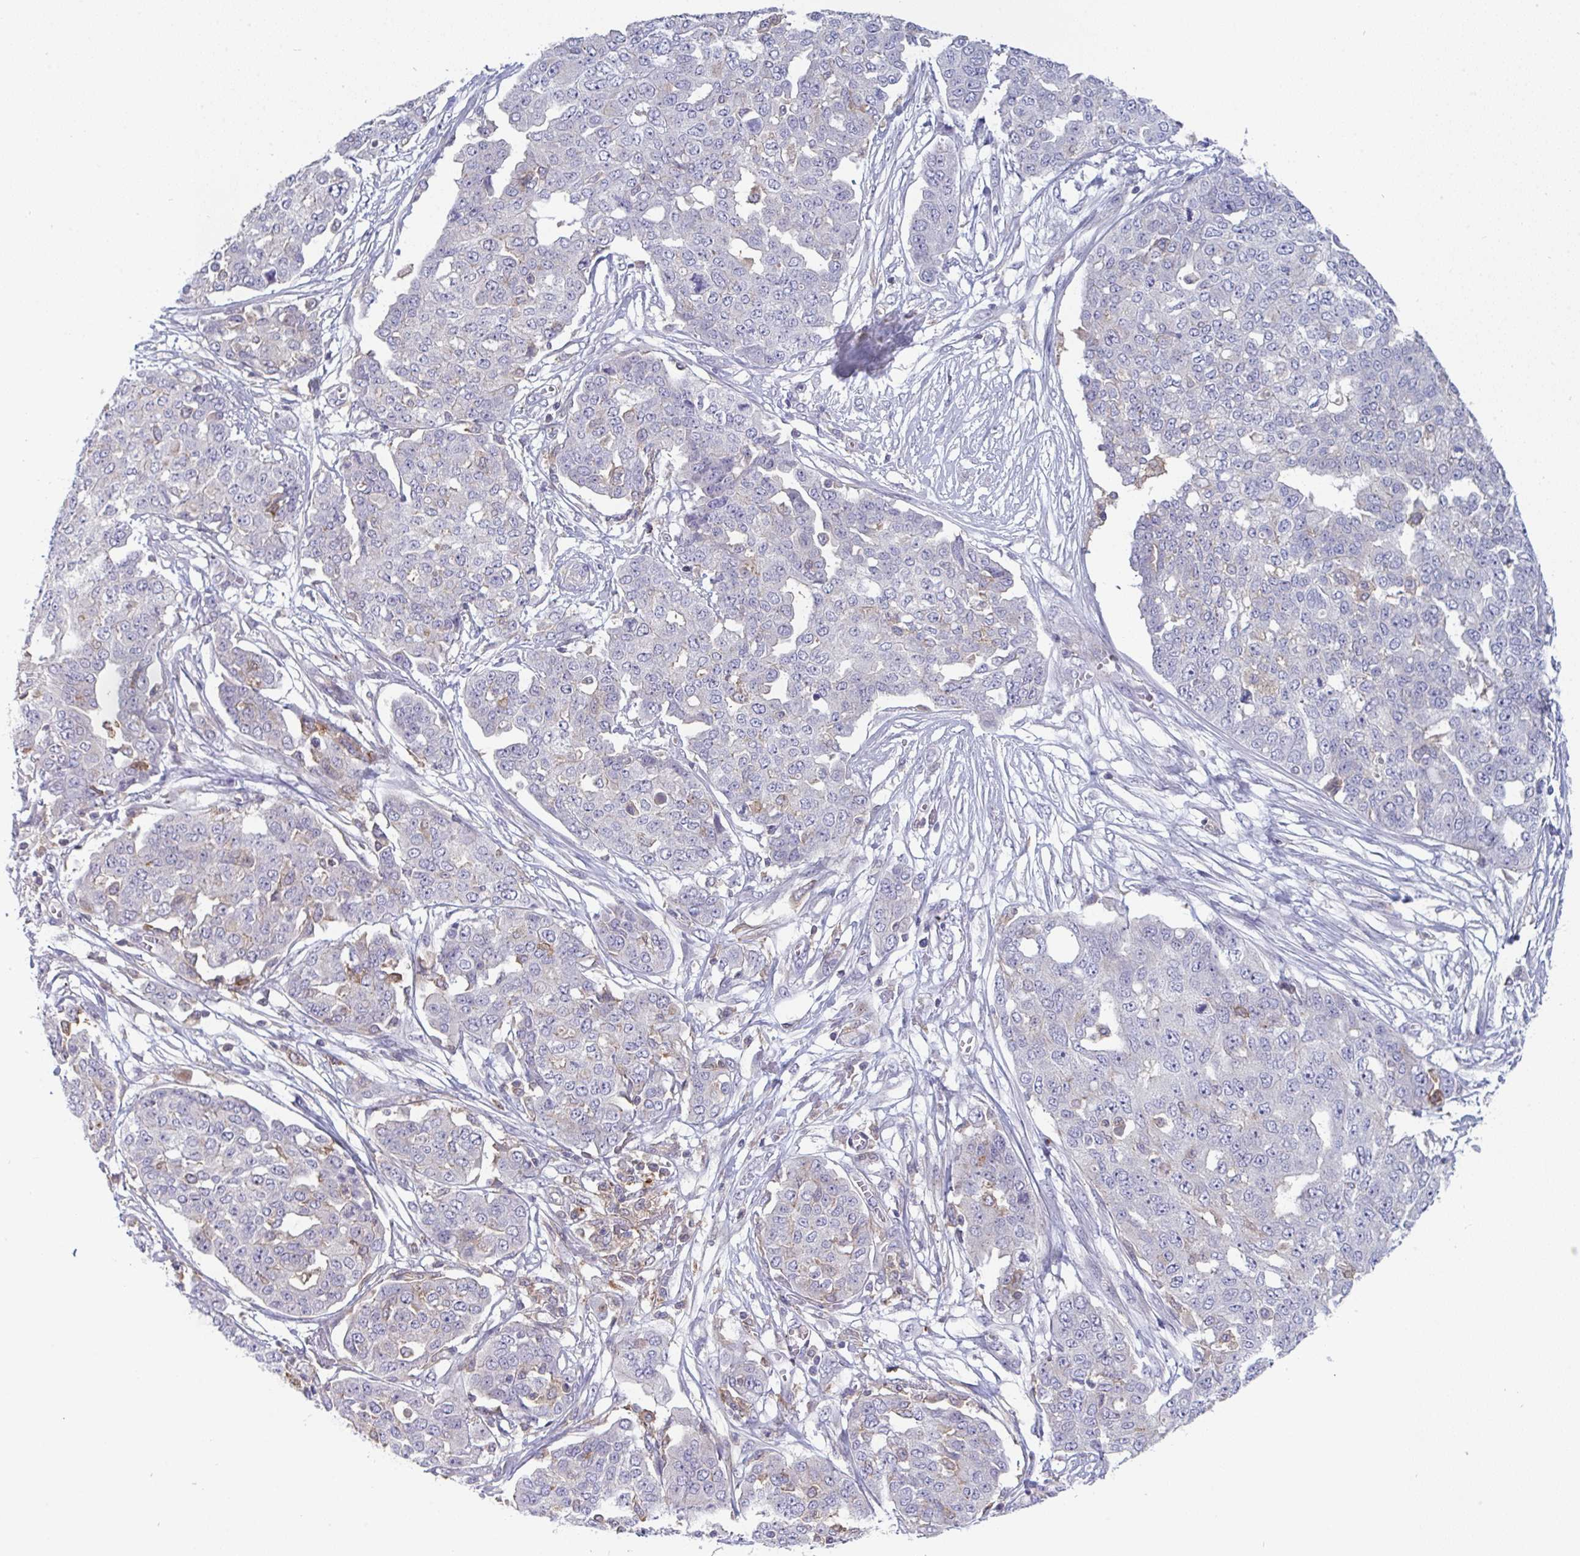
{"staining": {"intensity": "negative", "quantity": "none", "location": "none"}, "tissue": "ovarian cancer", "cell_type": "Tumor cells", "image_type": "cancer", "snomed": [{"axis": "morphology", "description": "Cystadenocarcinoma, serous, NOS"}, {"axis": "topography", "description": "Soft tissue"}, {"axis": "topography", "description": "Ovary"}], "caption": "Immunohistochemistry micrograph of neoplastic tissue: ovarian cancer stained with DAB reveals no significant protein staining in tumor cells. The staining is performed using DAB brown chromogen with nuclei counter-stained in using hematoxylin.", "gene": "DISP2", "patient": {"sex": "female", "age": 57}}